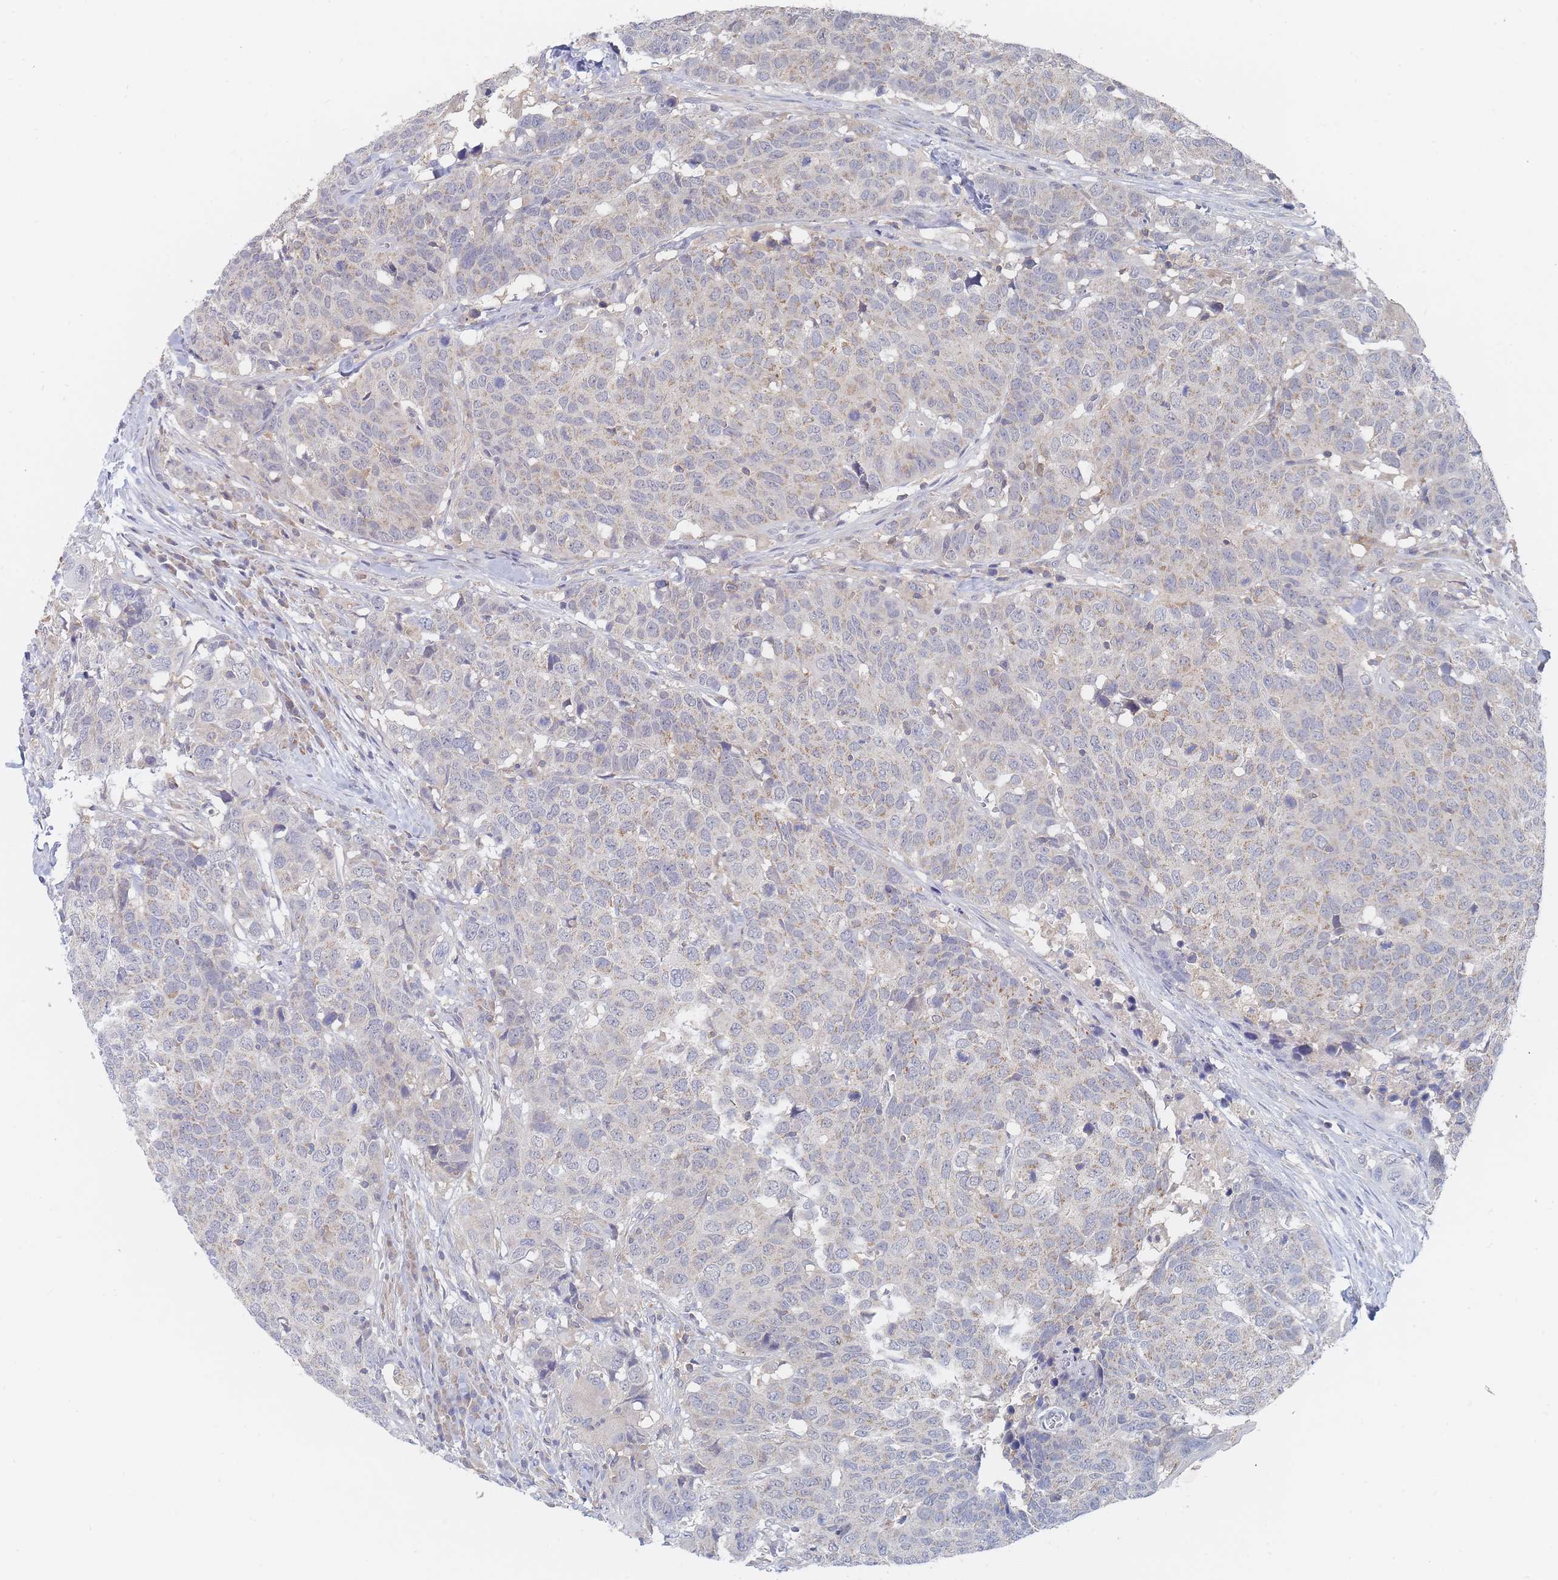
{"staining": {"intensity": "negative", "quantity": "none", "location": "none"}, "tissue": "head and neck cancer", "cell_type": "Tumor cells", "image_type": "cancer", "snomed": [{"axis": "morphology", "description": "Normal tissue, NOS"}, {"axis": "morphology", "description": "Squamous cell carcinoma, NOS"}, {"axis": "topography", "description": "Skeletal muscle"}, {"axis": "topography", "description": "Vascular tissue"}, {"axis": "topography", "description": "Peripheral nerve tissue"}, {"axis": "topography", "description": "Head-Neck"}], "caption": "Head and neck squamous cell carcinoma was stained to show a protein in brown. There is no significant staining in tumor cells.", "gene": "PPP6C", "patient": {"sex": "male", "age": 66}}